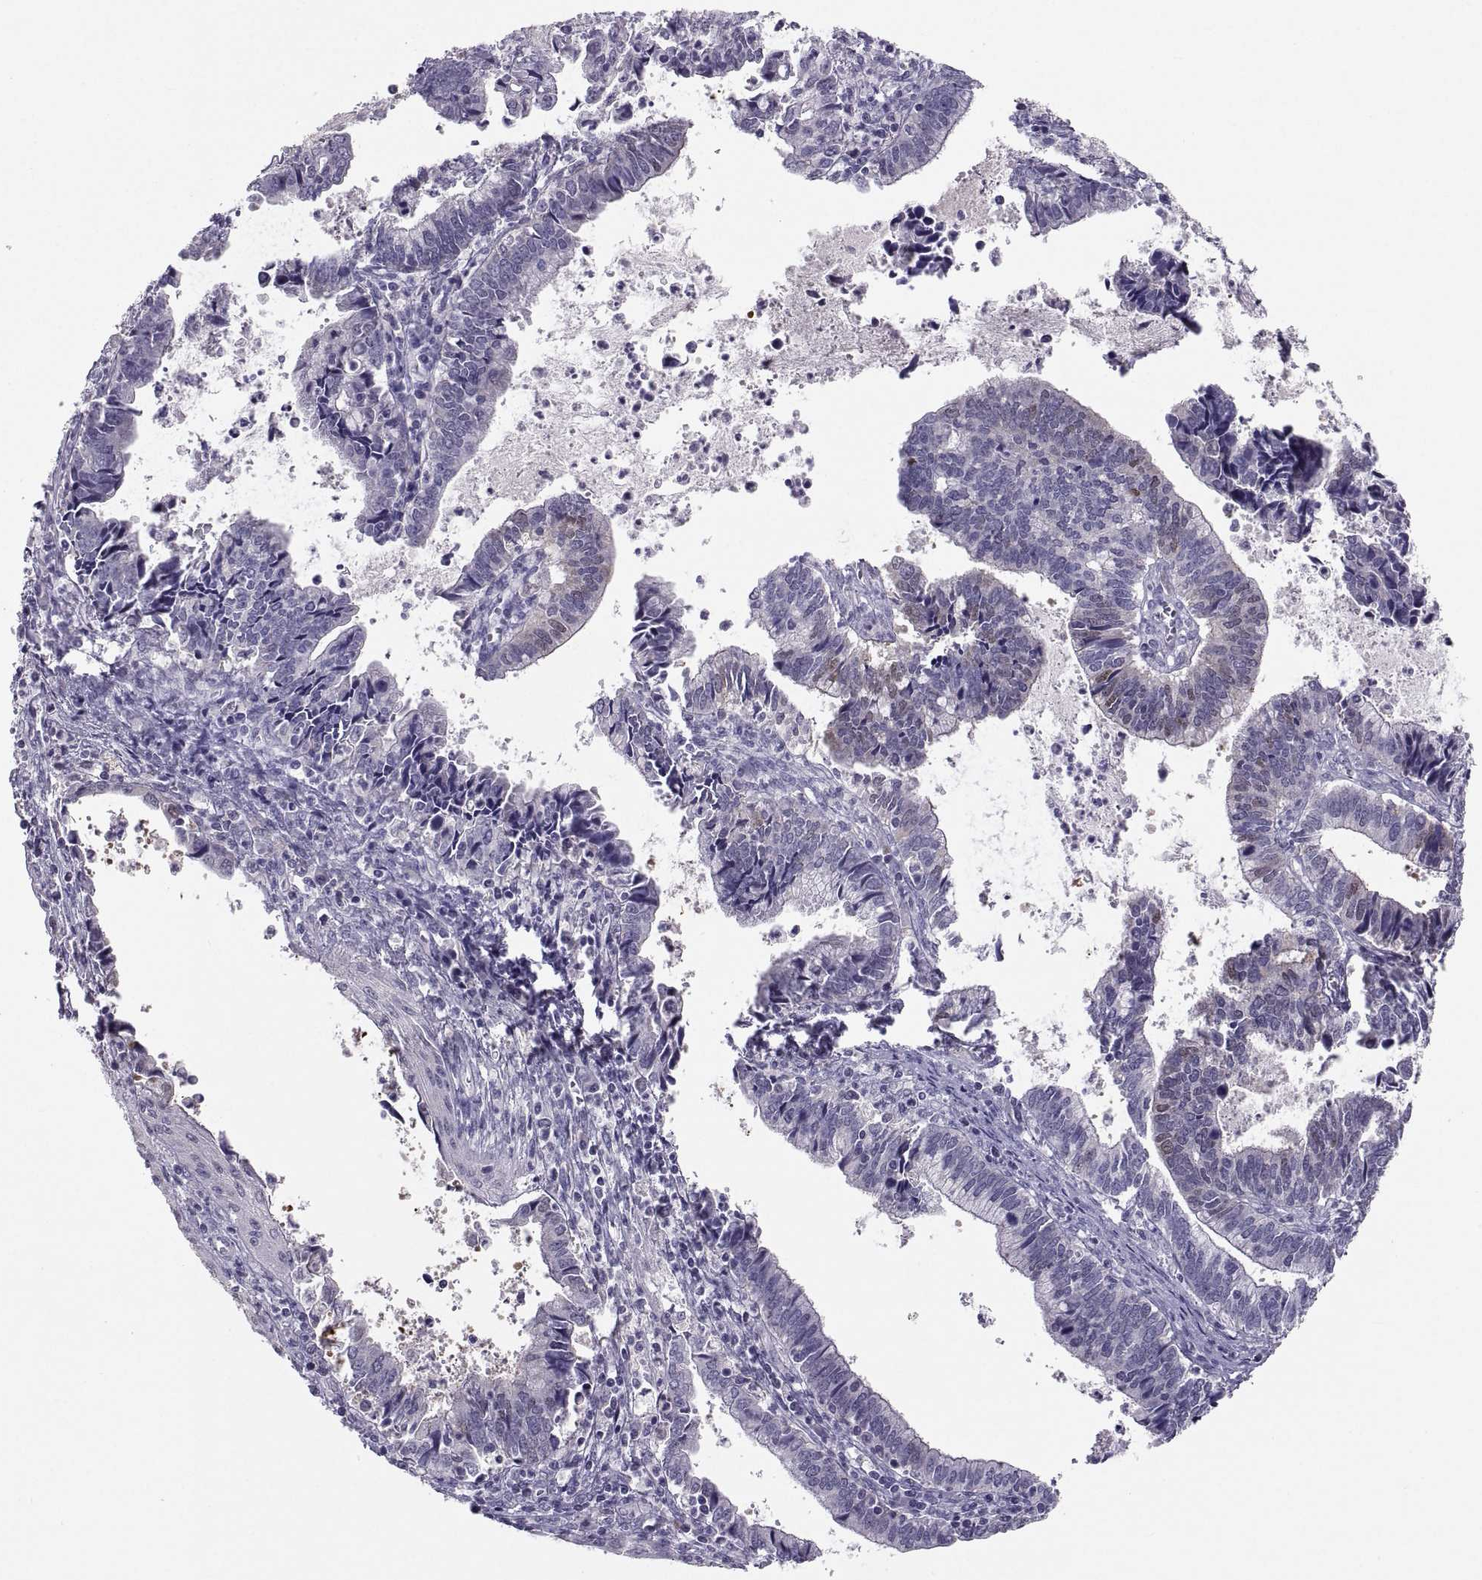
{"staining": {"intensity": "weak", "quantity": "<25%", "location": "cytoplasmic/membranous"}, "tissue": "cervical cancer", "cell_type": "Tumor cells", "image_type": "cancer", "snomed": [{"axis": "morphology", "description": "Adenocarcinoma, NOS"}, {"axis": "topography", "description": "Cervix"}], "caption": "Immunohistochemistry (IHC) of human cervical cancer (adenocarcinoma) exhibits no positivity in tumor cells.", "gene": "IGSF1", "patient": {"sex": "female", "age": 42}}